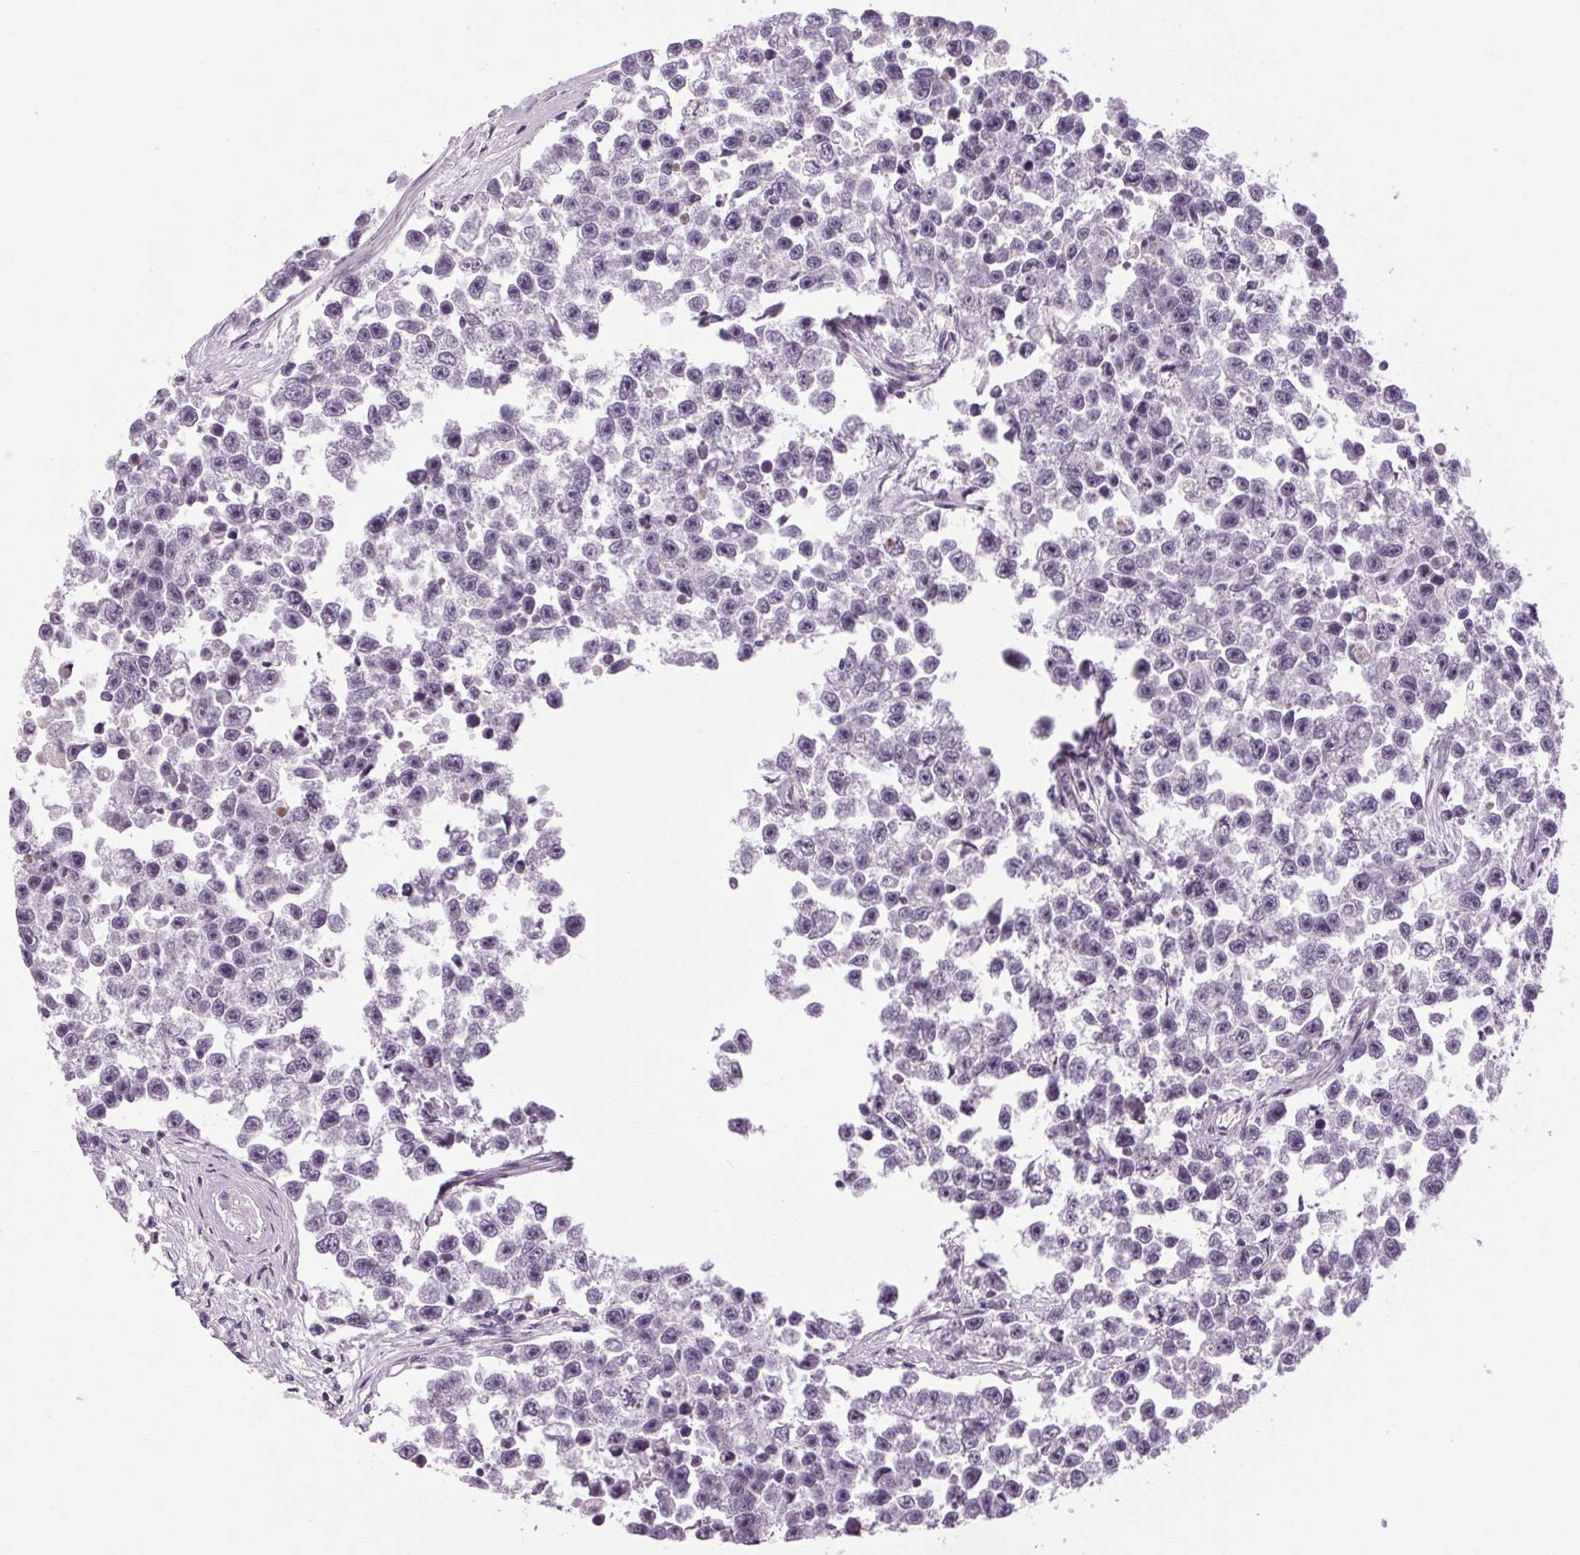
{"staining": {"intensity": "negative", "quantity": "none", "location": "none"}, "tissue": "testis cancer", "cell_type": "Tumor cells", "image_type": "cancer", "snomed": [{"axis": "morphology", "description": "Seminoma, NOS"}, {"axis": "topography", "description": "Testis"}], "caption": "The histopathology image displays no staining of tumor cells in testis seminoma. (Immunohistochemistry (ihc), brightfield microscopy, high magnification).", "gene": "KLHL40", "patient": {"sex": "male", "age": 26}}